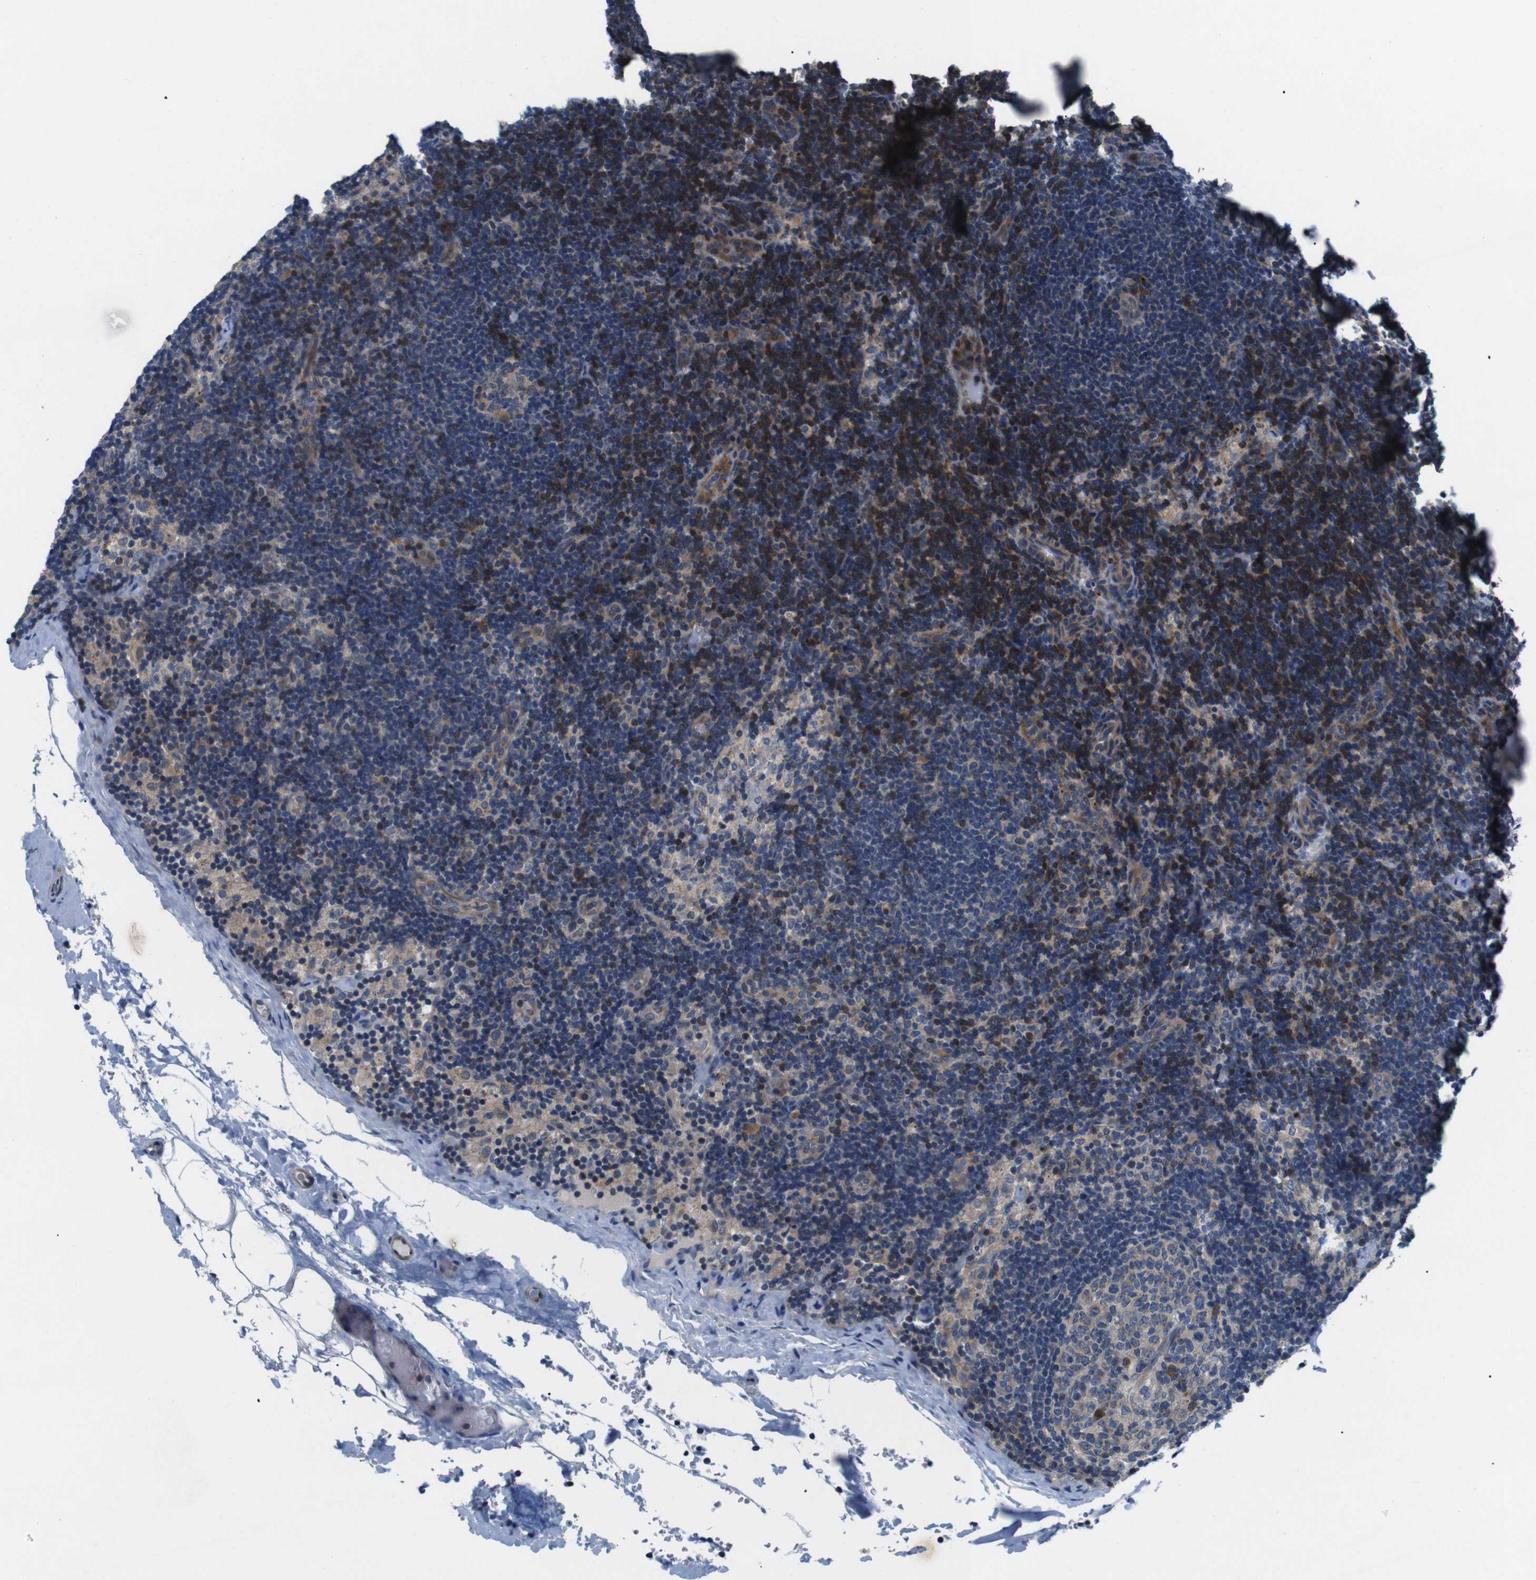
{"staining": {"intensity": "moderate", "quantity": "25%-75%", "location": "cytoplasmic/membranous"}, "tissue": "lymph node", "cell_type": "Germinal center cells", "image_type": "normal", "snomed": [{"axis": "morphology", "description": "Normal tissue, NOS"}, {"axis": "topography", "description": "Lymph node"}], "caption": "This micrograph exhibits immunohistochemistry staining of benign lymph node, with medium moderate cytoplasmic/membranous expression in about 25%-75% of germinal center cells.", "gene": "JAK1", "patient": {"sex": "female", "age": 14}}